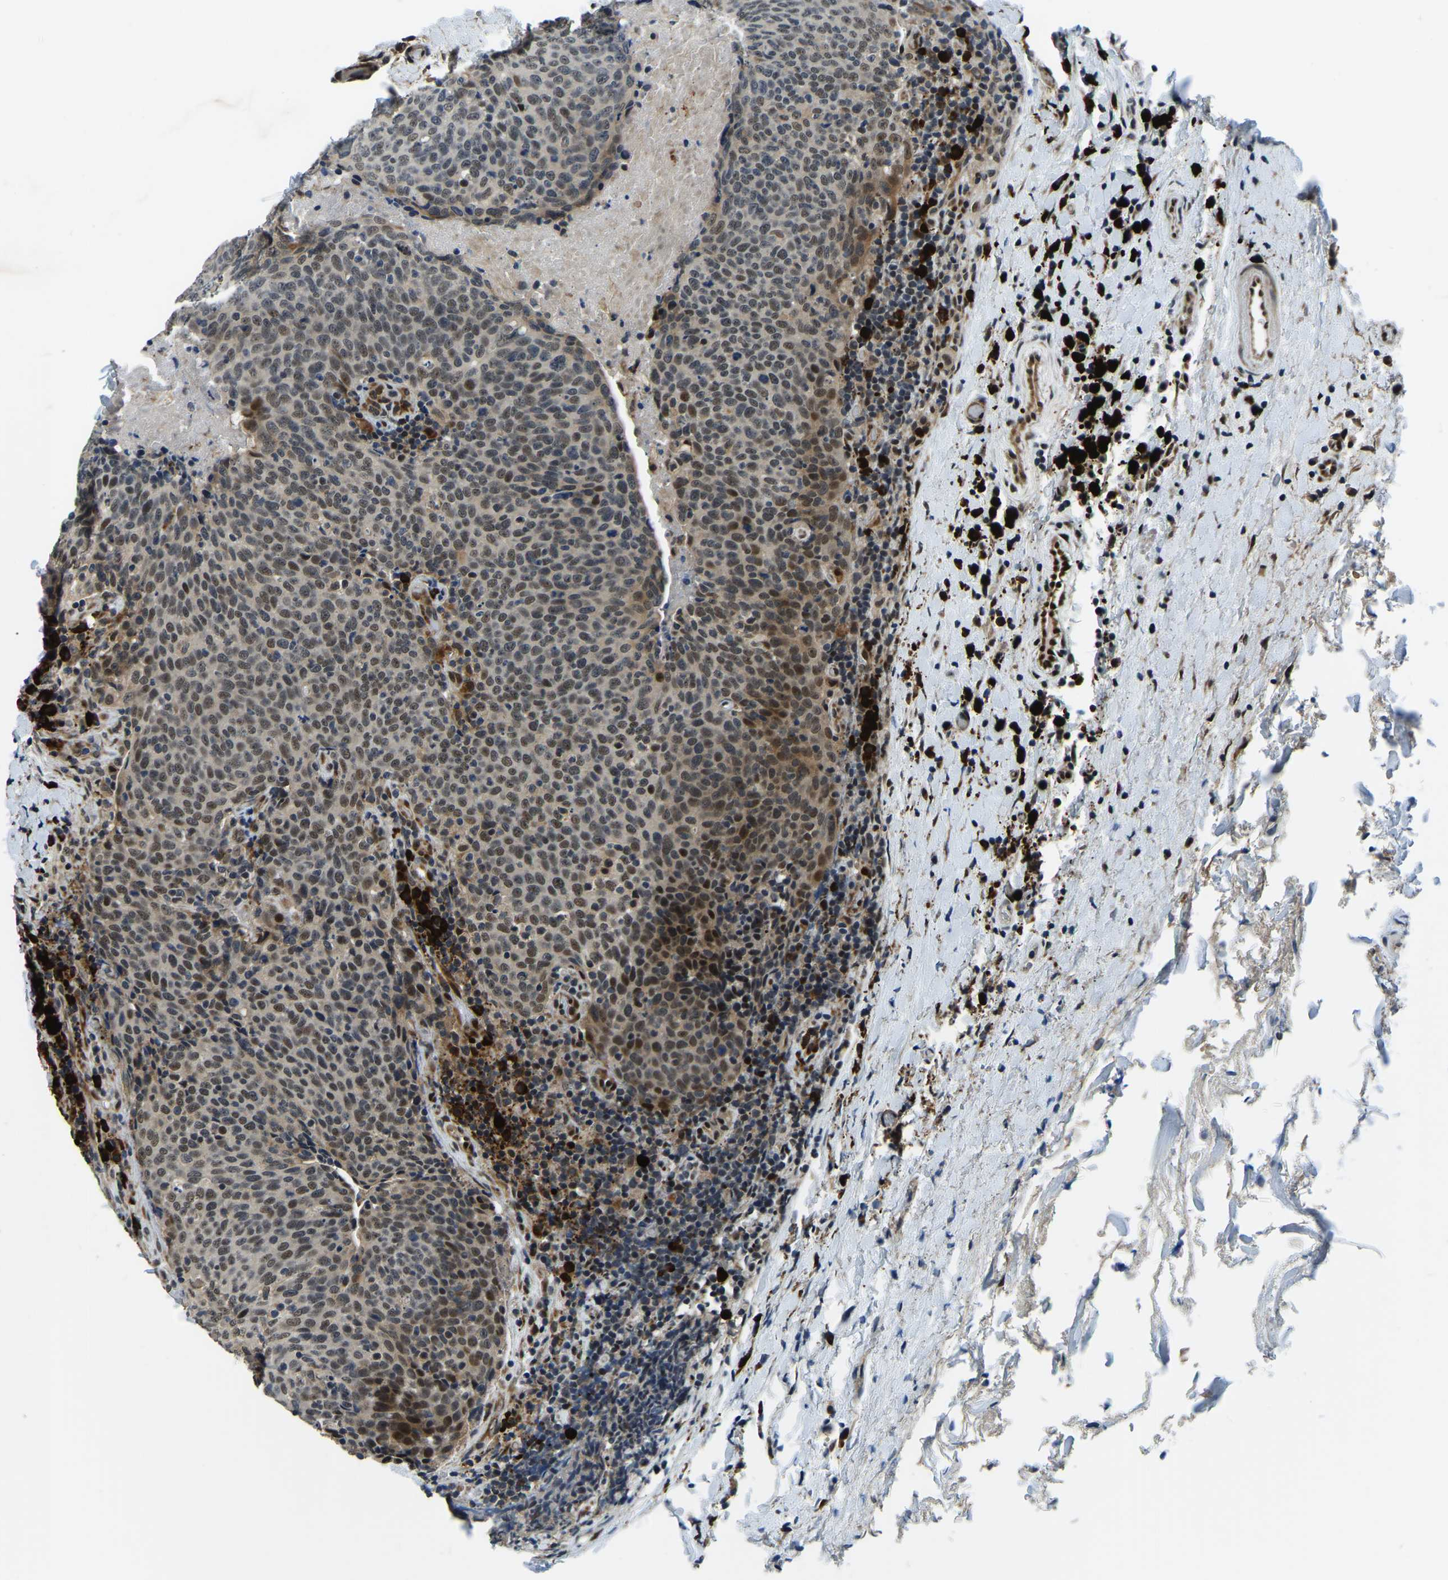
{"staining": {"intensity": "moderate", "quantity": ">75%", "location": "nuclear"}, "tissue": "head and neck cancer", "cell_type": "Tumor cells", "image_type": "cancer", "snomed": [{"axis": "morphology", "description": "Squamous cell carcinoma, NOS"}, {"axis": "morphology", "description": "Squamous cell carcinoma, metastatic, NOS"}, {"axis": "topography", "description": "Lymph node"}, {"axis": "topography", "description": "Head-Neck"}], "caption": "DAB immunohistochemical staining of human head and neck cancer reveals moderate nuclear protein positivity in approximately >75% of tumor cells.", "gene": "ING2", "patient": {"sex": "male", "age": 62}}